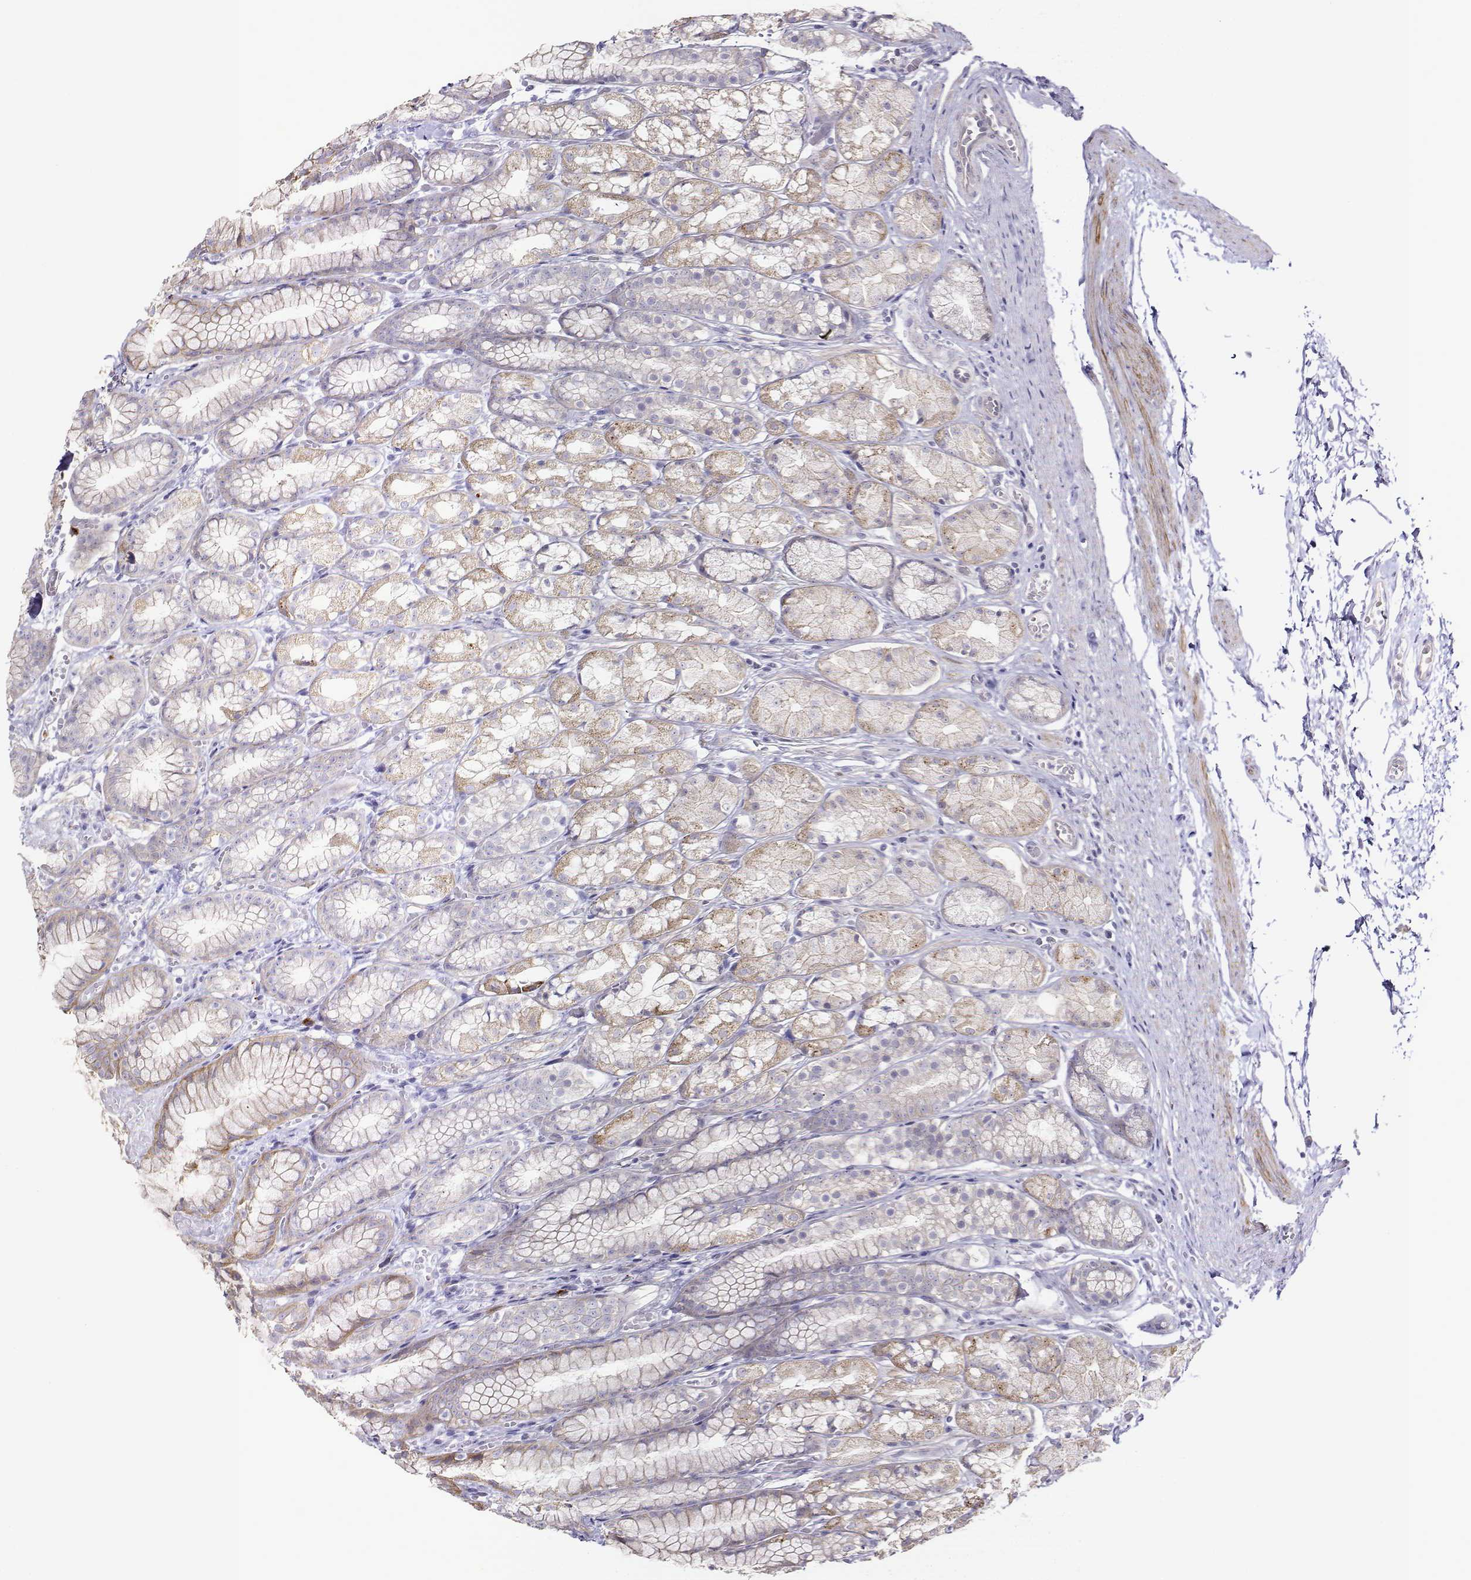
{"staining": {"intensity": "weak", "quantity": "25%-75%", "location": "cytoplasmic/membranous"}, "tissue": "stomach", "cell_type": "Glandular cells", "image_type": "normal", "snomed": [{"axis": "morphology", "description": "Normal tissue, NOS"}, {"axis": "topography", "description": "Stomach"}], "caption": "DAB (3,3'-diaminobenzidine) immunohistochemical staining of benign human stomach shows weak cytoplasmic/membranous protein positivity in approximately 25%-75% of glandular cells. The staining was performed using DAB (3,3'-diaminobenzidine), with brown indicating positive protein expression. Nuclei are stained blue with hematoxylin.", "gene": "NOS1AP", "patient": {"sex": "male", "age": 70}}